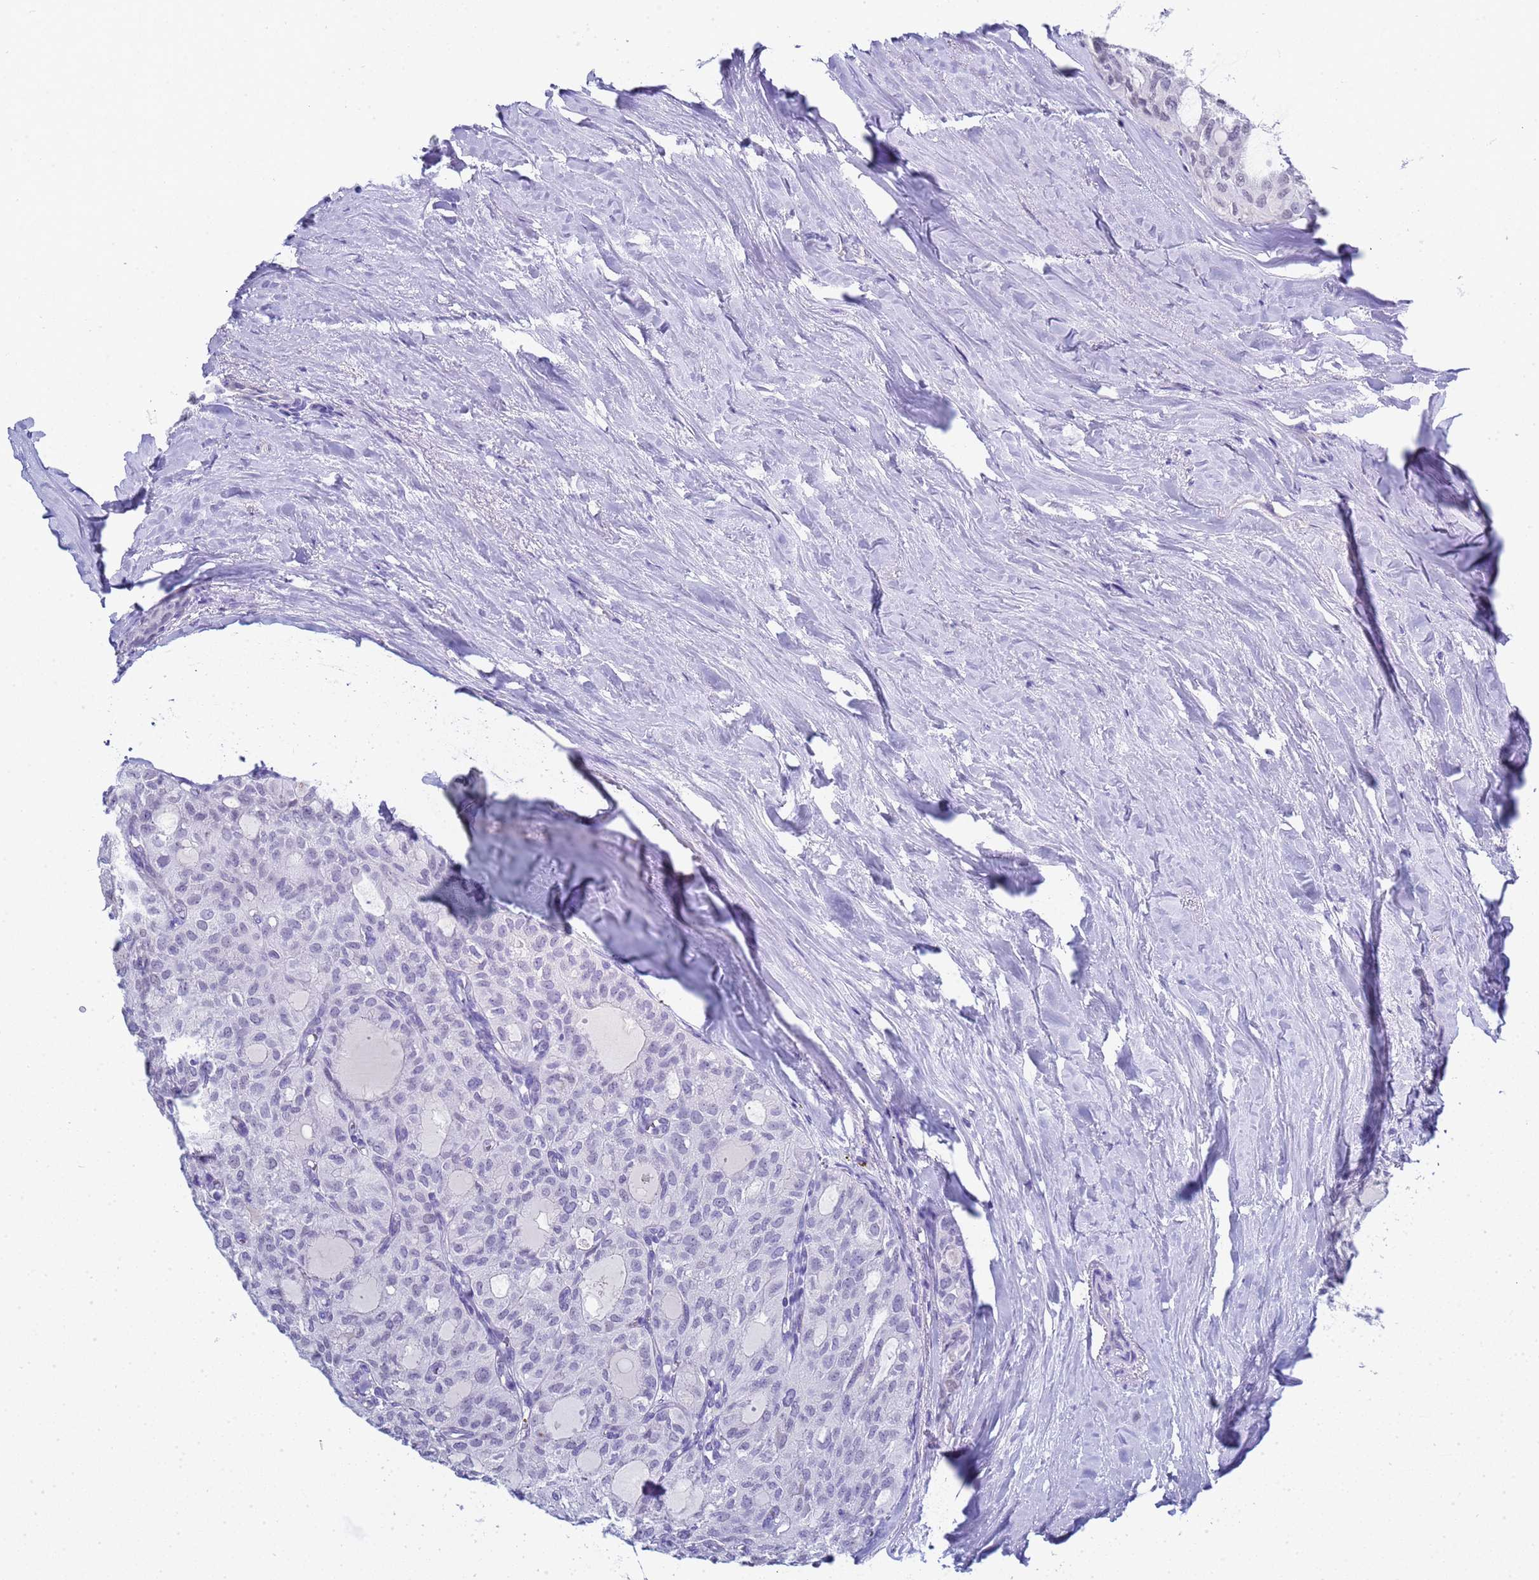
{"staining": {"intensity": "negative", "quantity": "none", "location": "none"}, "tissue": "thyroid cancer", "cell_type": "Tumor cells", "image_type": "cancer", "snomed": [{"axis": "morphology", "description": "Follicular adenoma carcinoma, NOS"}, {"axis": "topography", "description": "Thyroid gland"}], "caption": "IHC photomicrograph of neoplastic tissue: follicular adenoma carcinoma (thyroid) stained with DAB displays no significant protein positivity in tumor cells.", "gene": "CTRC", "patient": {"sex": "male", "age": 75}}